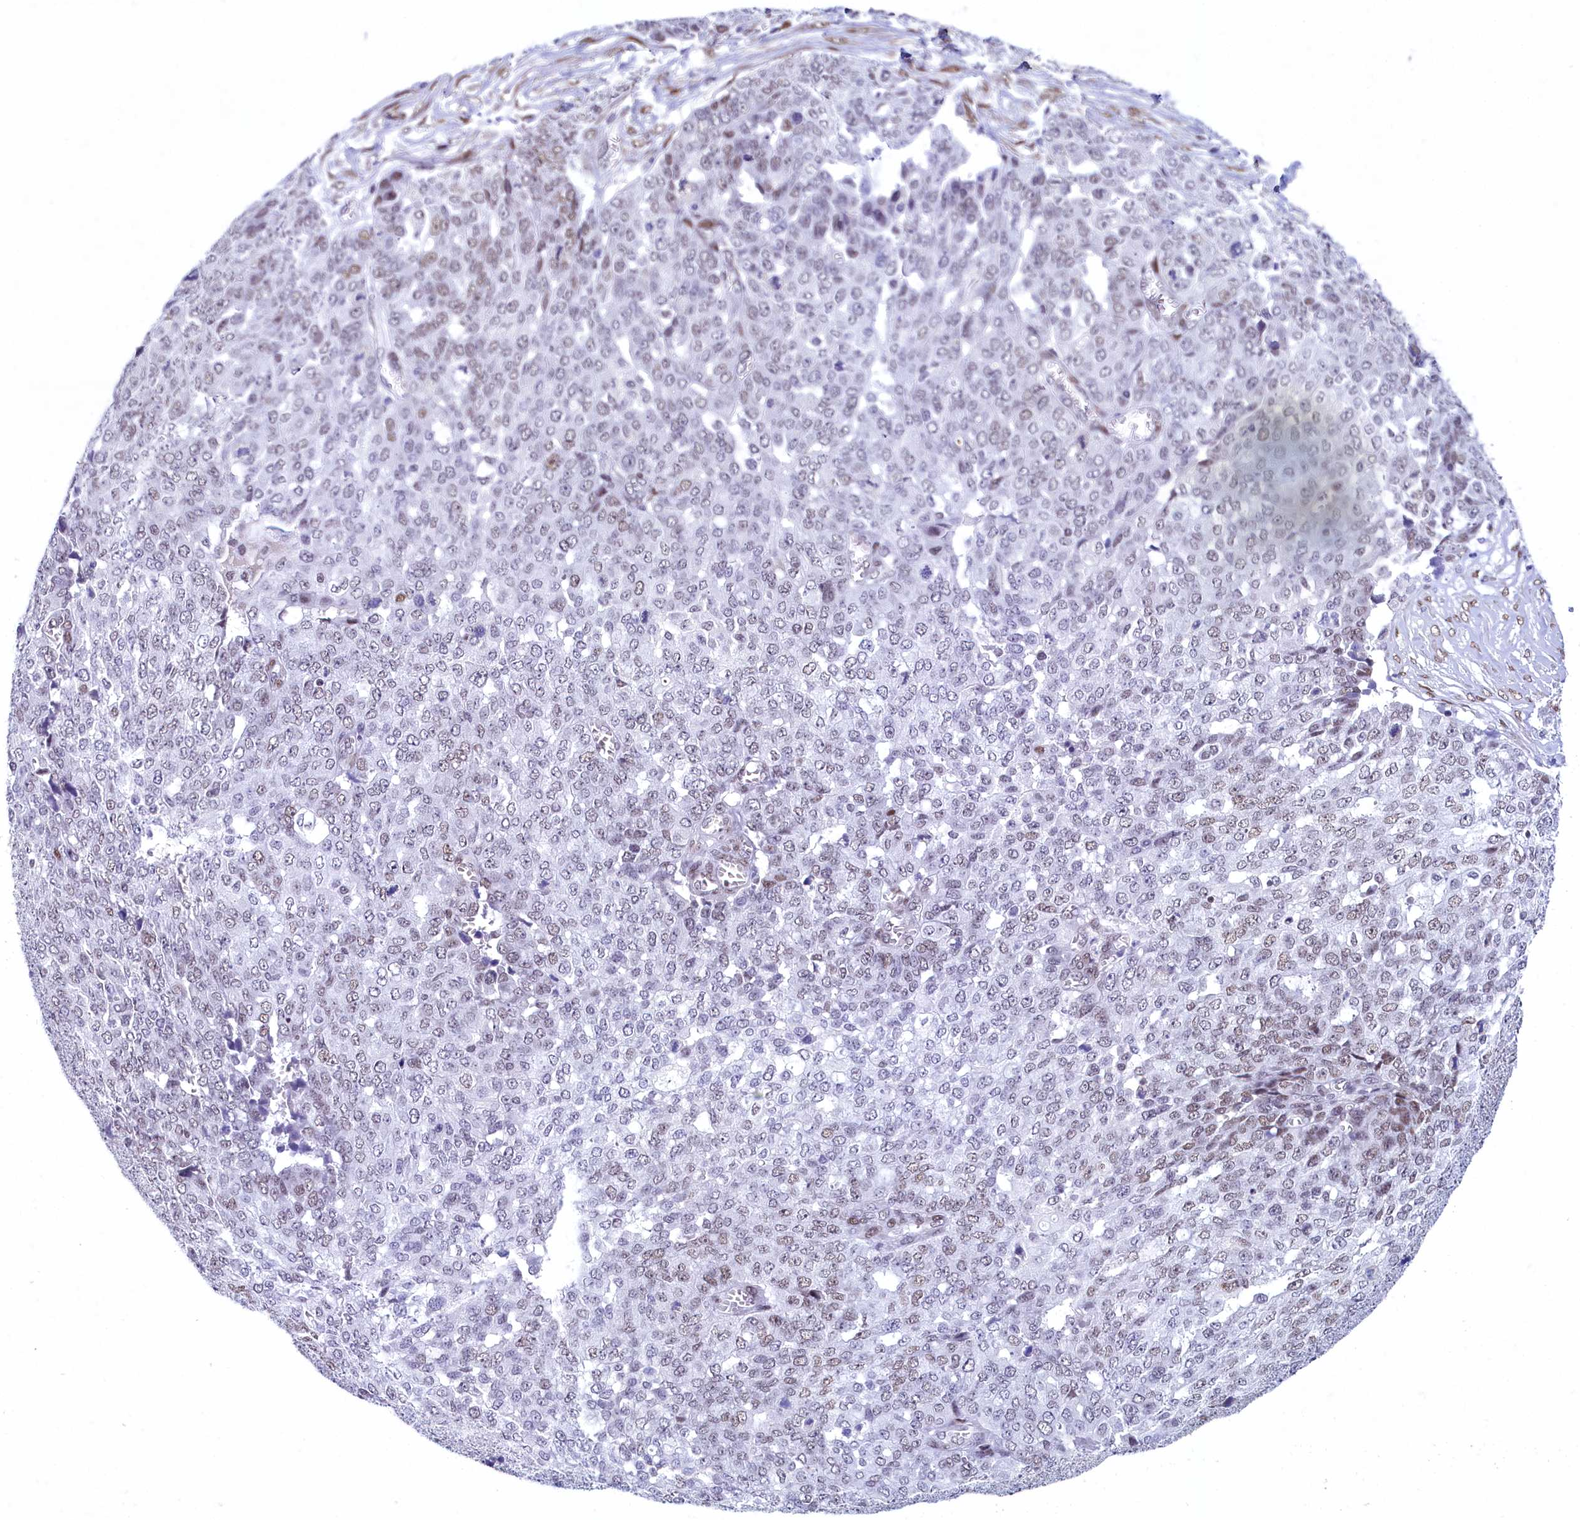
{"staining": {"intensity": "weak", "quantity": ">75%", "location": "nuclear"}, "tissue": "ovarian cancer", "cell_type": "Tumor cells", "image_type": "cancer", "snomed": [{"axis": "morphology", "description": "Cystadenocarcinoma, serous, NOS"}, {"axis": "topography", "description": "Soft tissue"}, {"axis": "topography", "description": "Ovary"}], "caption": "Tumor cells display weak nuclear expression in about >75% of cells in serous cystadenocarcinoma (ovarian).", "gene": "SUGP2", "patient": {"sex": "female", "age": 57}}